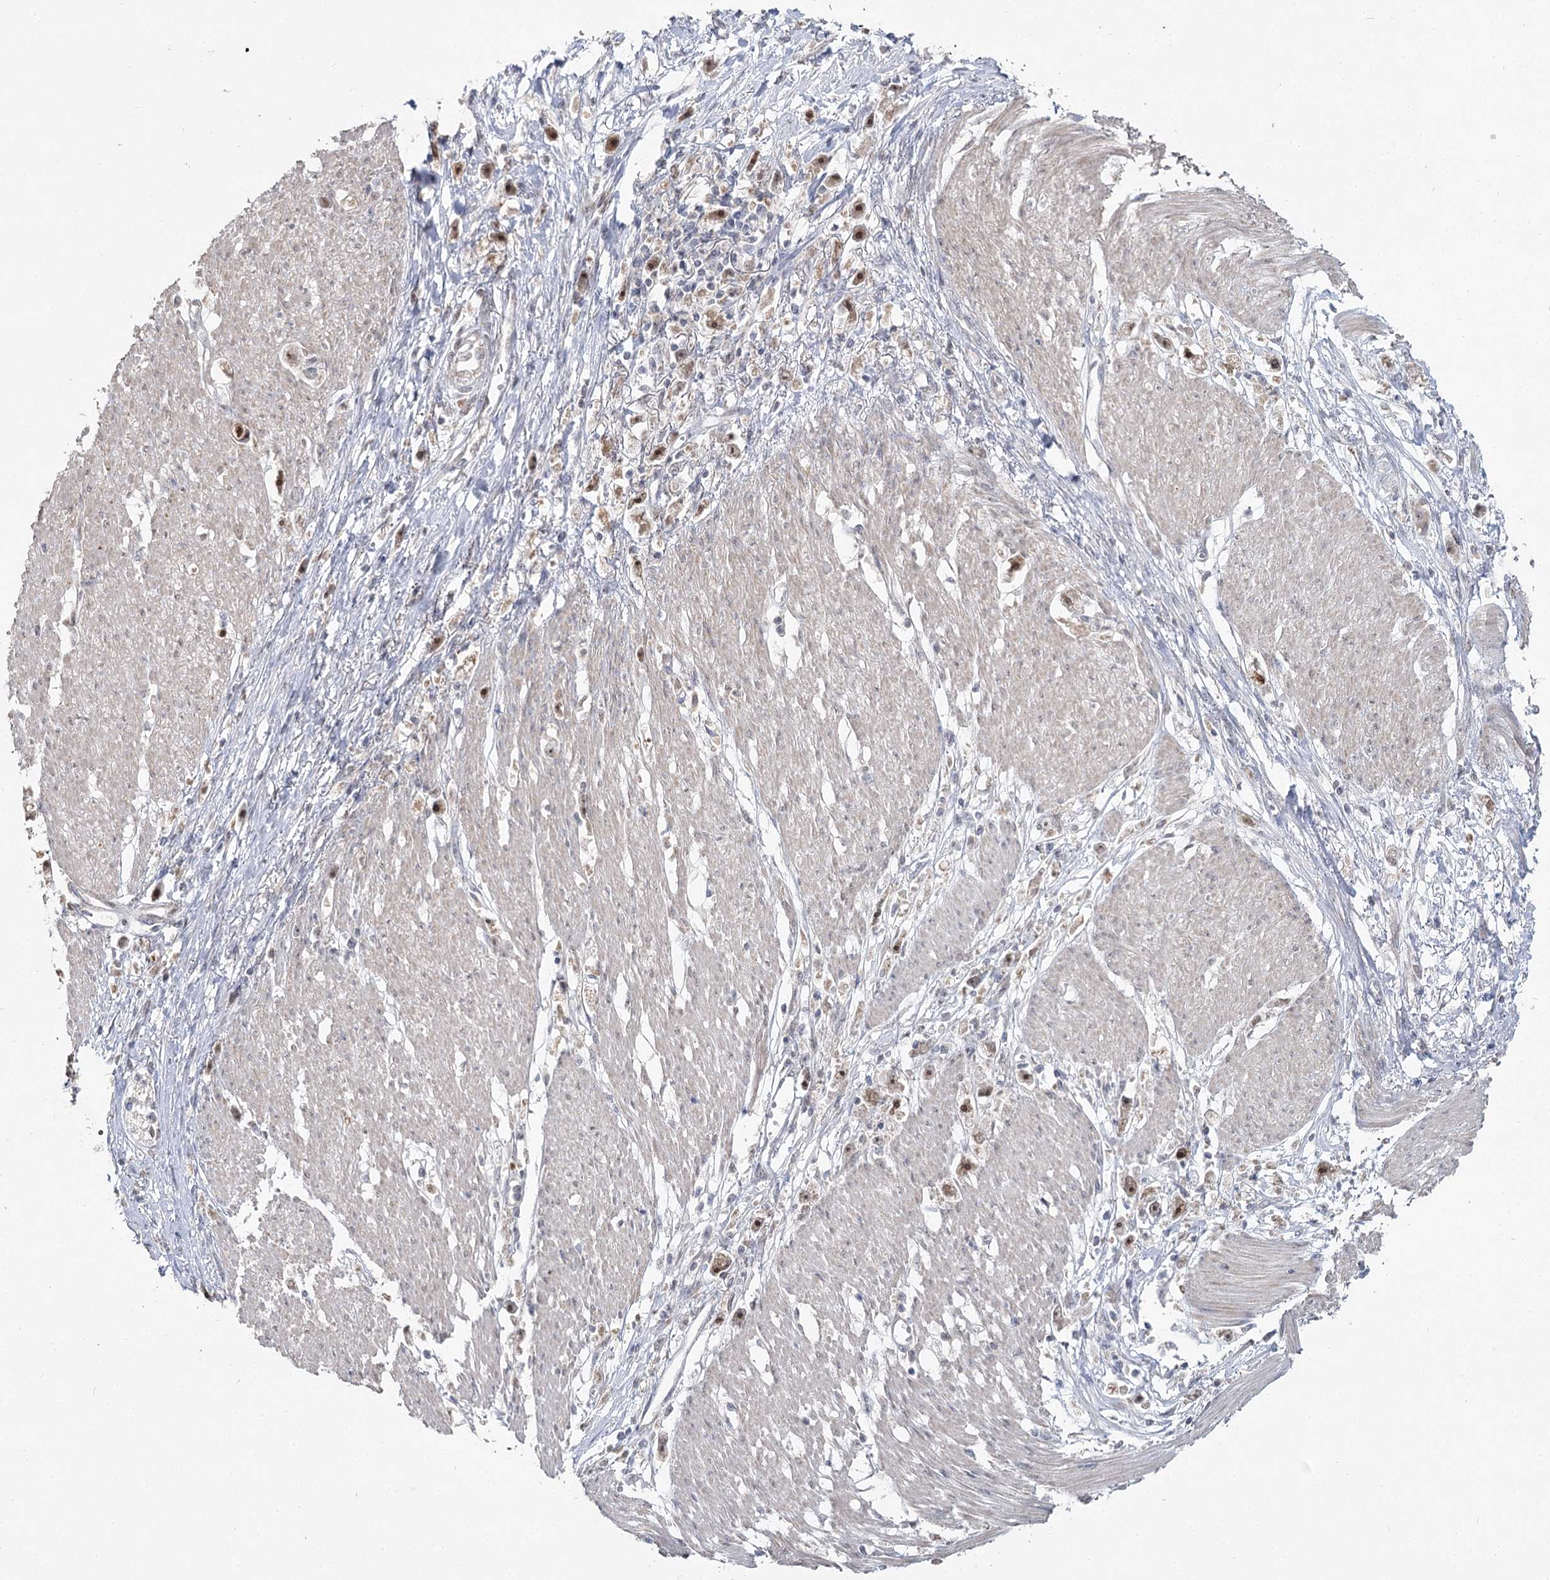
{"staining": {"intensity": "moderate", "quantity": ">75%", "location": "nuclear"}, "tissue": "stomach cancer", "cell_type": "Tumor cells", "image_type": "cancer", "snomed": [{"axis": "morphology", "description": "Adenocarcinoma, NOS"}, {"axis": "topography", "description": "Stomach"}], "caption": "Immunohistochemistry staining of stomach cancer, which demonstrates medium levels of moderate nuclear positivity in approximately >75% of tumor cells indicating moderate nuclear protein positivity. The staining was performed using DAB (3,3'-diaminobenzidine) (brown) for protein detection and nuclei were counterstained in hematoxylin (blue).", "gene": "RUFY4", "patient": {"sex": "female", "age": 59}}